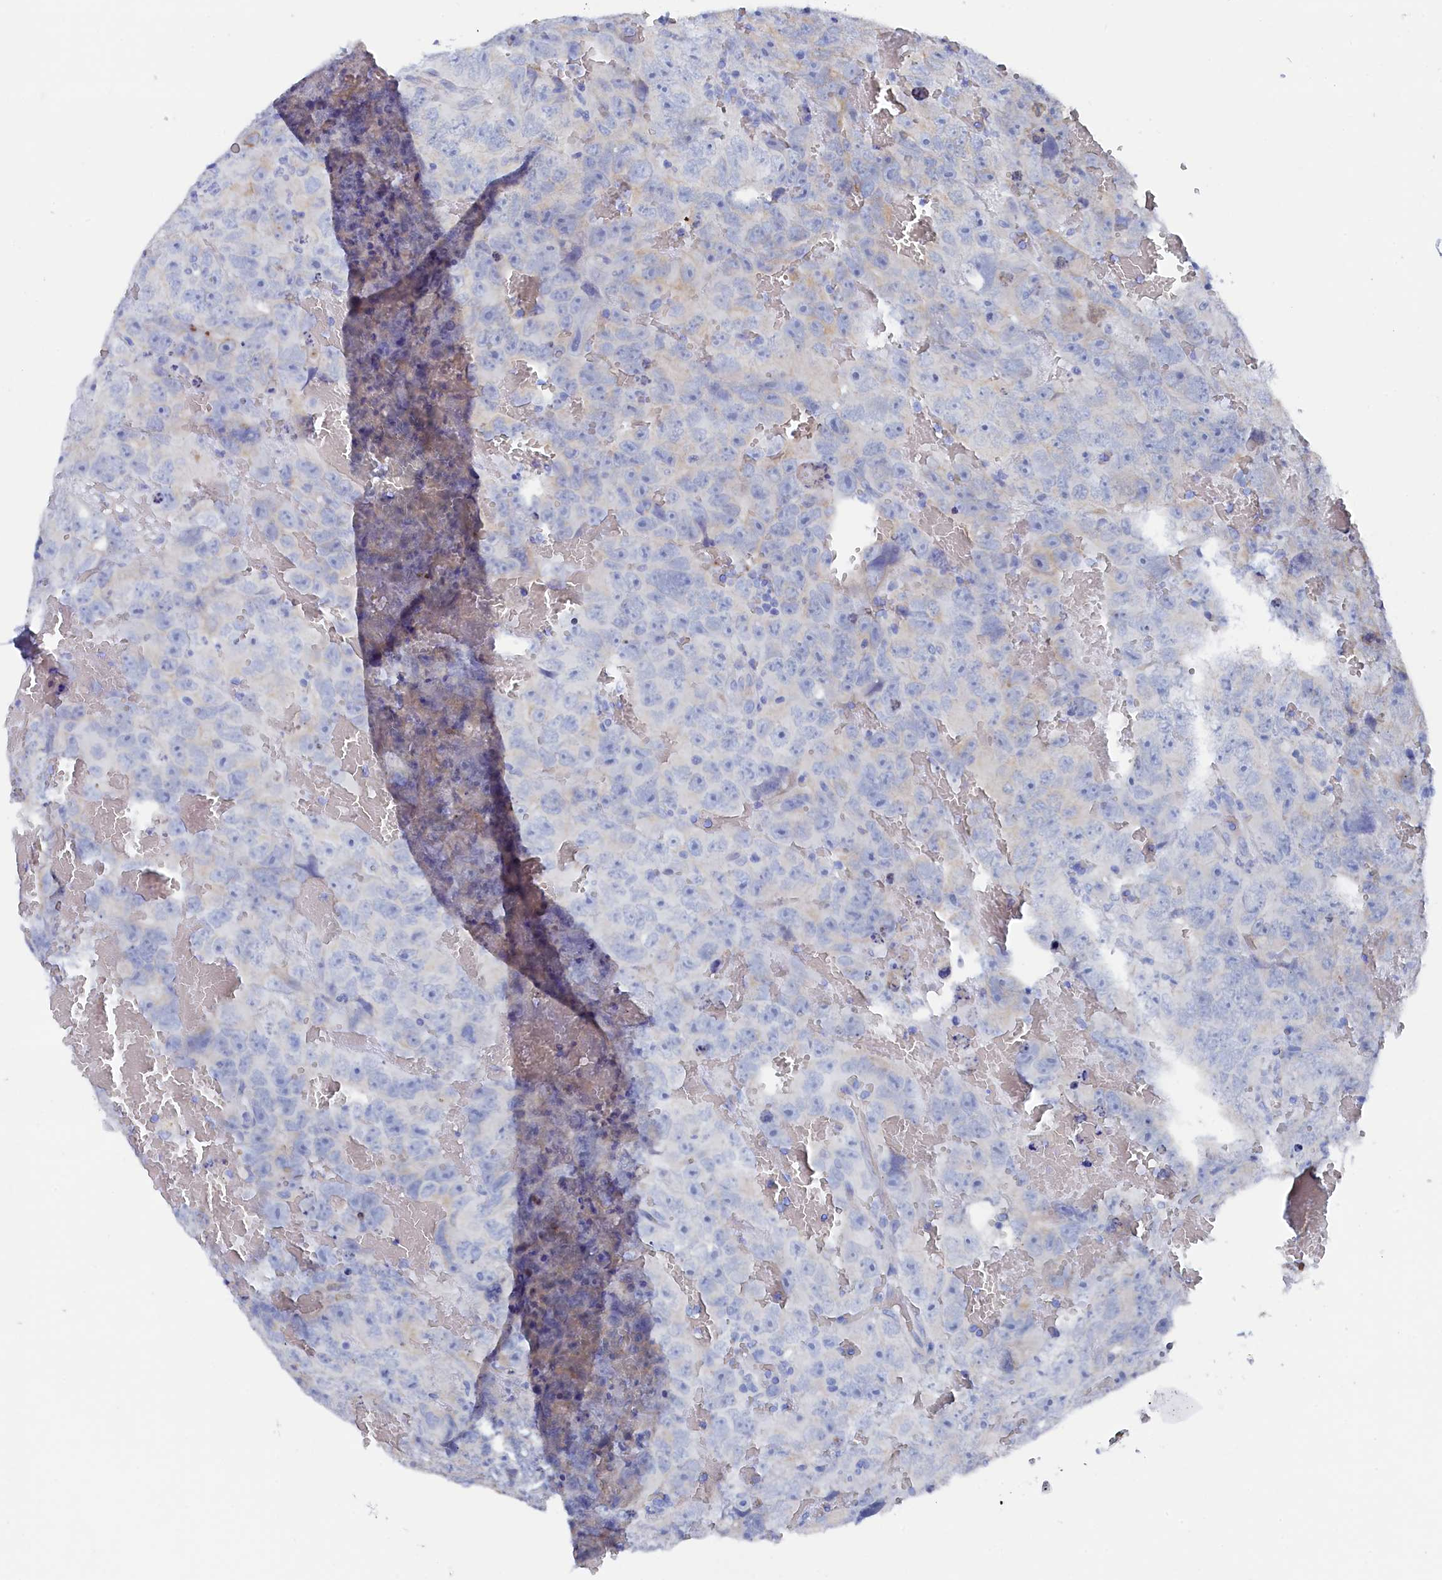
{"staining": {"intensity": "negative", "quantity": "none", "location": "none"}, "tissue": "testis cancer", "cell_type": "Tumor cells", "image_type": "cancer", "snomed": [{"axis": "morphology", "description": "Carcinoma, Embryonal, NOS"}, {"axis": "topography", "description": "Testis"}], "caption": "Tumor cells are negative for protein expression in human testis cancer. Brightfield microscopy of IHC stained with DAB (3,3'-diaminobenzidine) (brown) and hematoxylin (blue), captured at high magnification.", "gene": "TMOD2", "patient": {"sex": "male", "age": 45}}